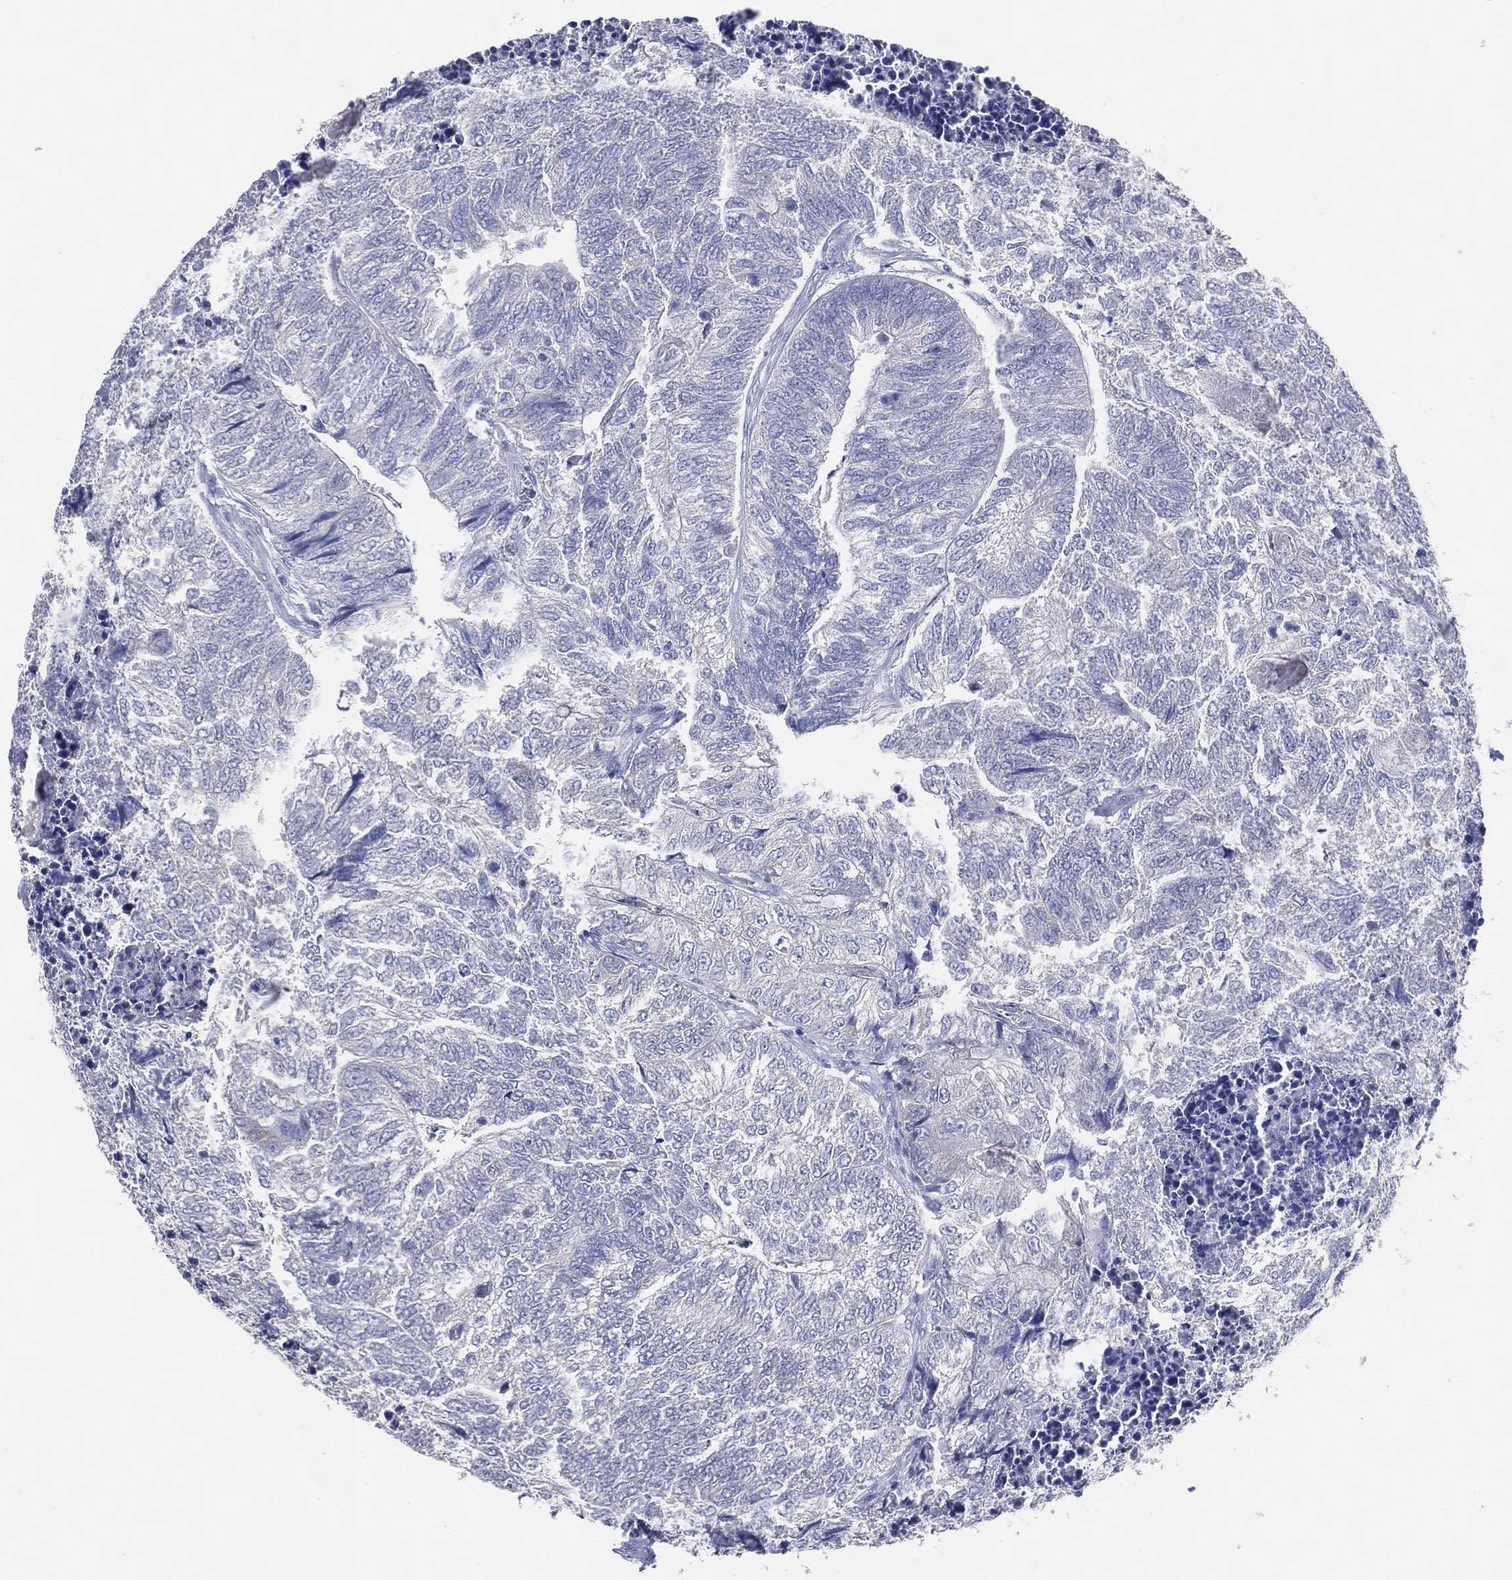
{"staining": {"intensity": "negative", "quantity": "none", "location": "none"}, "tissue": "colorectal cancer", "cell_type": "Tumor cells", "image_type": "cancer", "snomed": [{"axis": "morphology", "description": "Adenocarcinoma, NOS"}, {"axis": "topography", "description": "Colon"}], "caption": "High magnification brightfield microscopy of colorectal cancer (adenocarcinoma) stained with DAB (brown) and counterstained with hematoxylin (blue): tumor cells show no significant expression.", "gene": "DNAH6", "patient": {"sex": "female", "age": 67}}